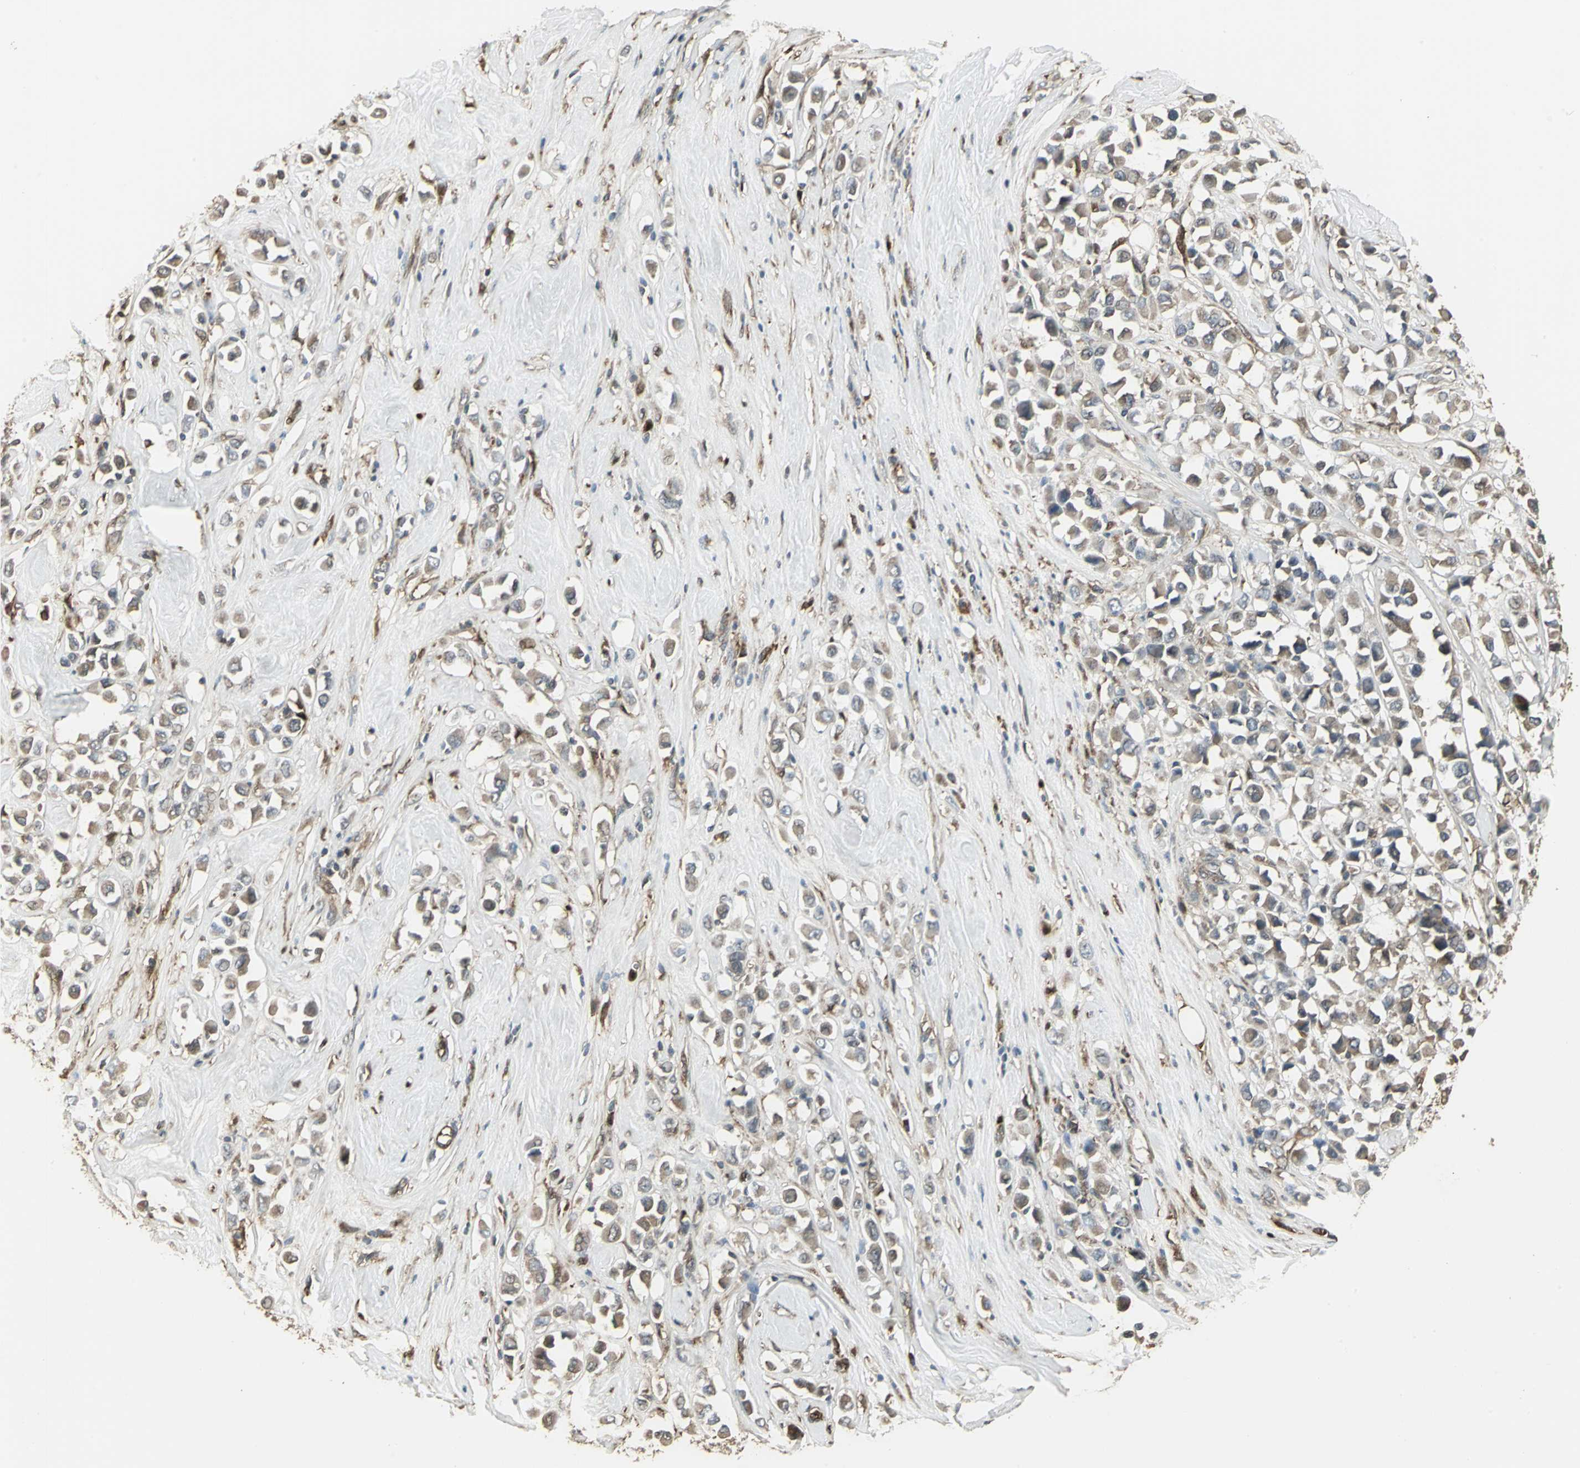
{"staining": {"intensity": "moderate", "quantity": ">75%", "location": "cytoplasmic/membranous"}, "tissue": "breast cancer", "cell_type": "Tumor cells", "image_type": "cancer", "snomed": [{"axis": "morphology", "description": "Duct carcinoma"}, {"axis": "topography", "description": "Breast"}], "caption": "Protein expression analysis of breast cancer (infiltrating ductal carcinoma) shows moderate cytoplasmic/membranous staining in approximately >75% of tumor cells. (brown staining indicates protein expression, while blue staining denotes nuclei).", "gene": "PRXL2B", "patient": {"sex": "female", "age": 61}}